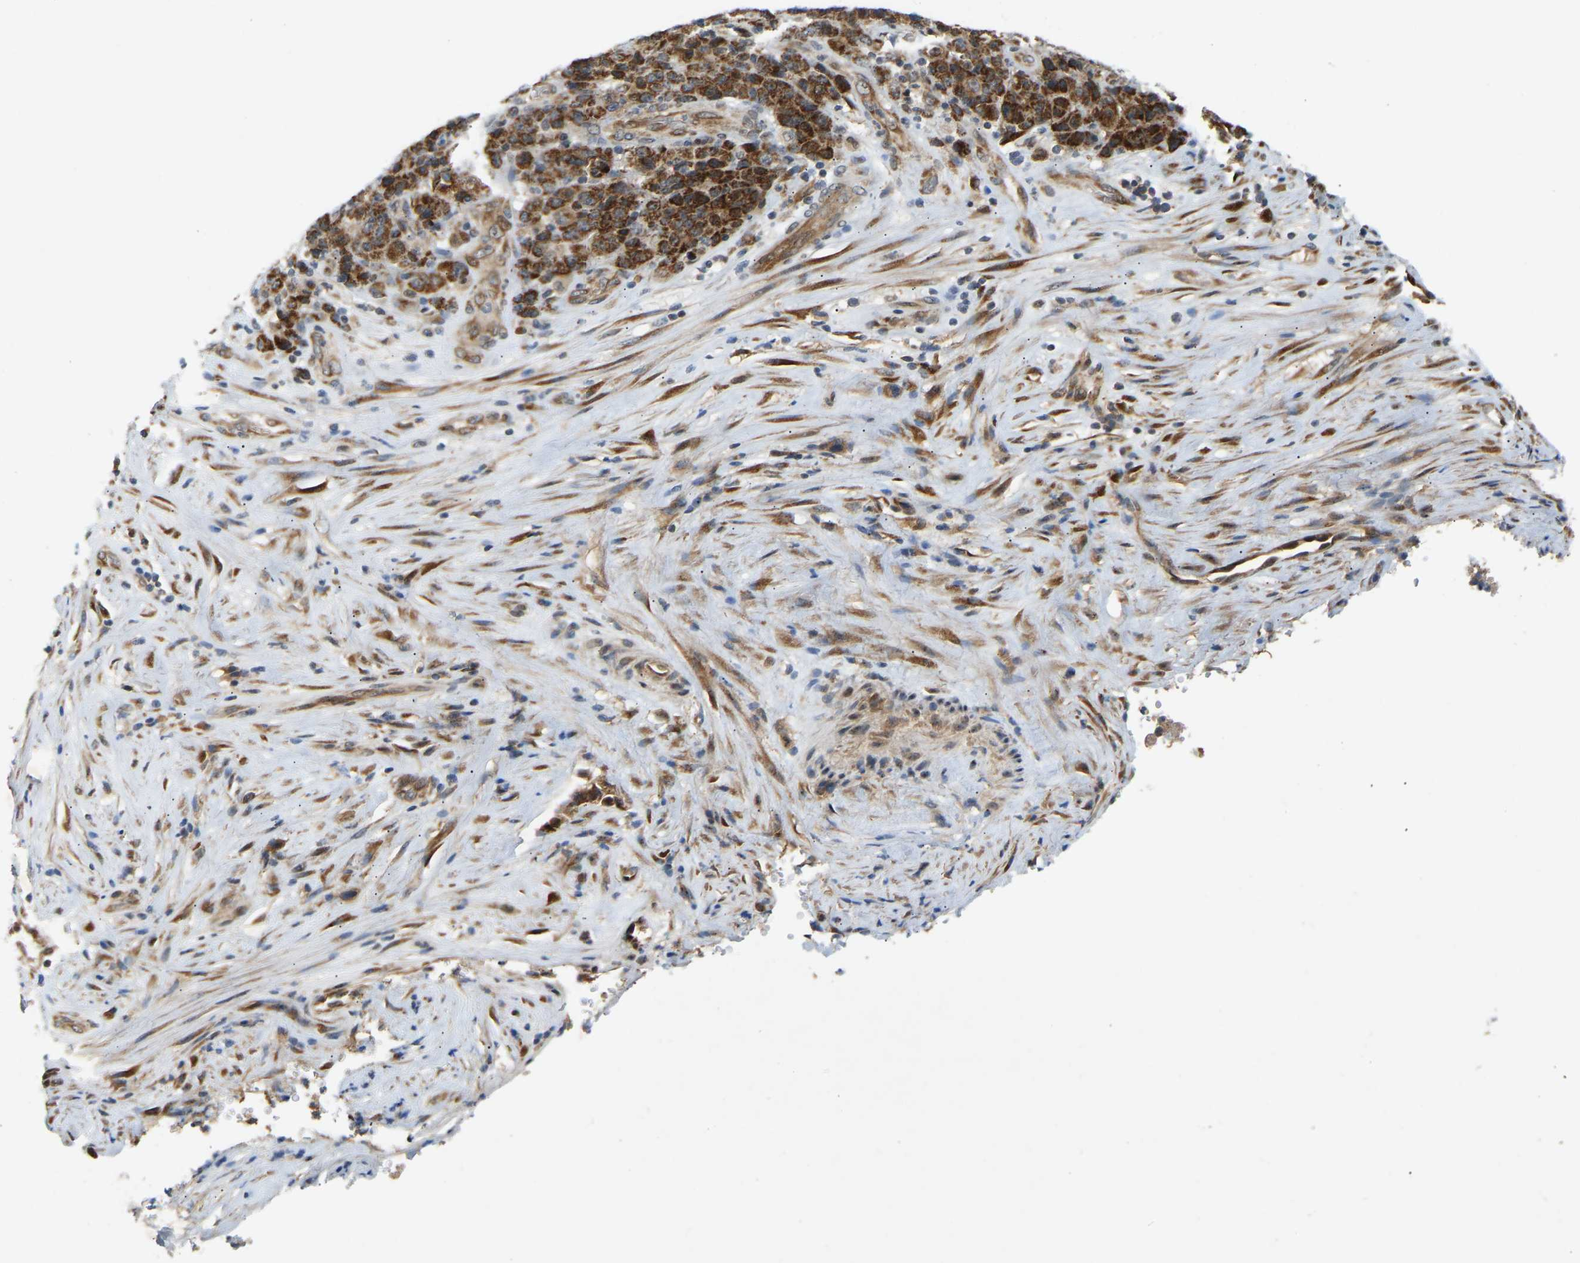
{"staining": {"intensity": "strong", "quantity": ">75%", "location": "cytoplasmic/membranous"}, "tissue": "stomach cancer", "cell_type": "Tumor cells", "image_type": "cancer", "snomed": [{"axis": "morphology", "description": "Adenocarcinoma, NOS"}, {"axis": "topography", "description": "Stomach"}], "caption": "The immunohistochemical stain shows strong cytoplasmic/membranous expression in tumor cells of adenocarcinoma (stomach) tissue. The protein is shown in brown color, while the nuclei are stained blue.", "gene": "PTCD1", "patient": {"sex": "female", "age": 73}}